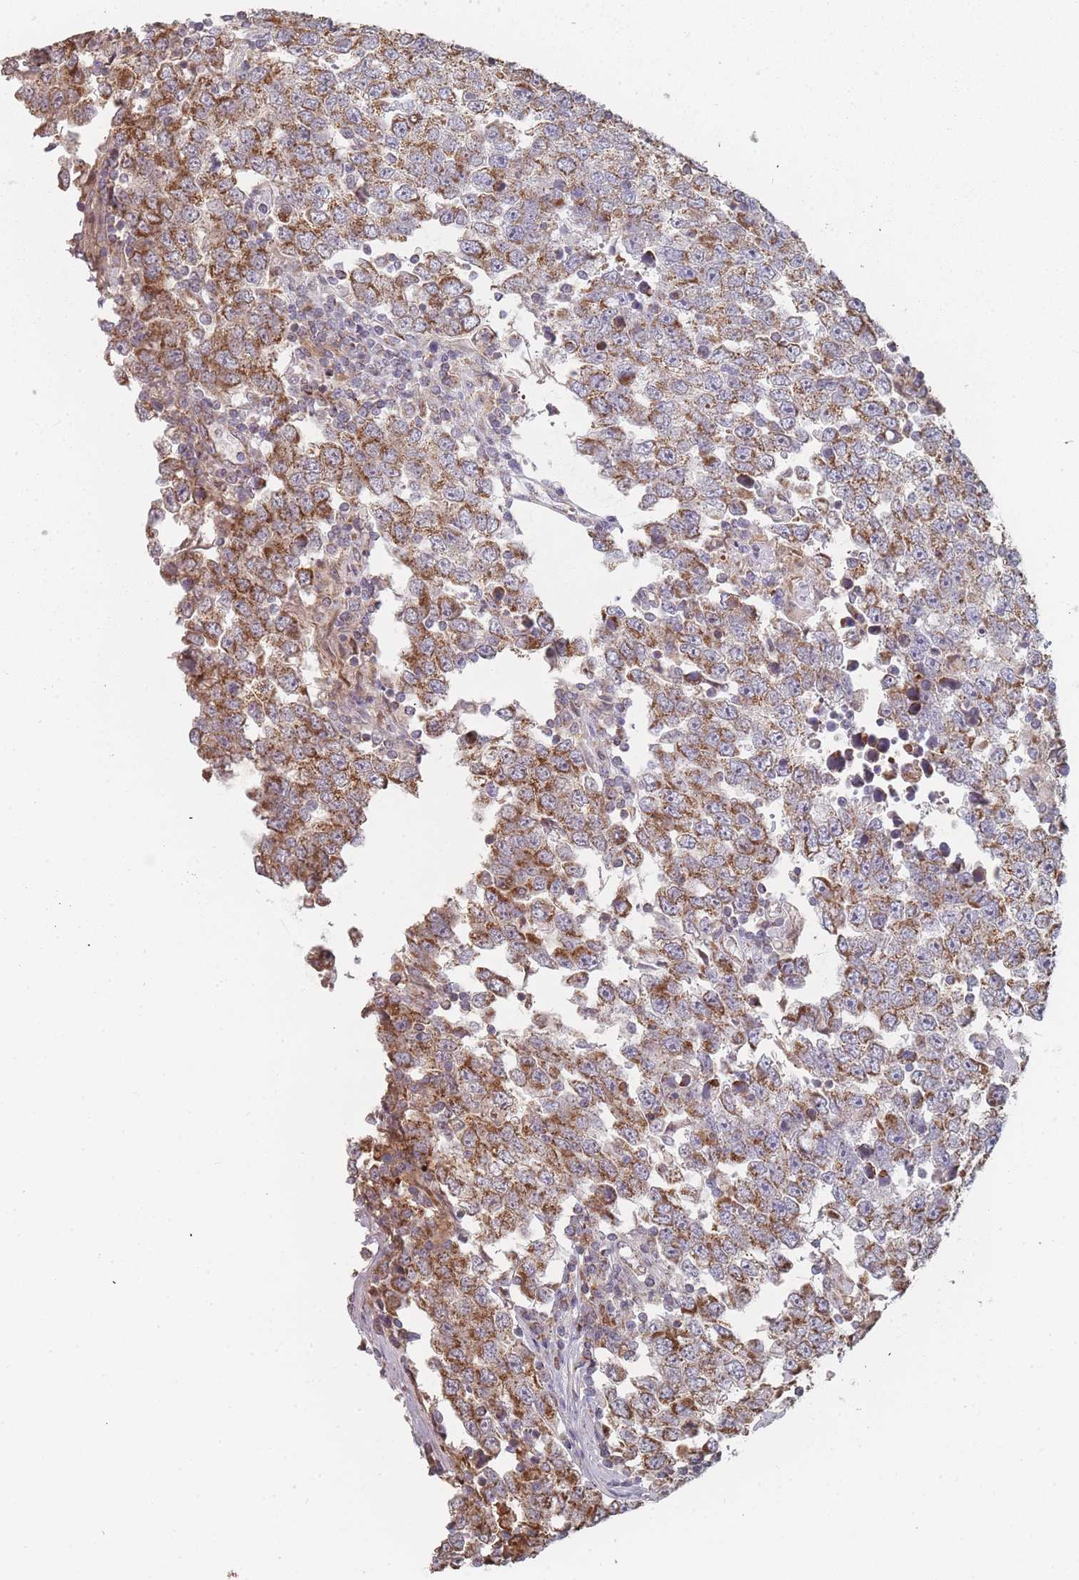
{"staining": {"intensity": "moderate", "quantity": ">75%", "location": "cytoplasmic/membranous"}, "tissue": "testis cancer", "cell_type": "Tumor cells", "image_type": "cancer", "snomed": [{"axis": "morphology", "description": "Seminoma, NOS"}, {"axis": "morphology", "description": "Carcinoma, Embryonal, NOS"}, {"axis": "topography", "description": "Testis"}], "caption": "Immunohistochemical staining of seminoma (testis) demonstrates medium levels of moderate cytoplasmic/membranous protein staining in about >75% of tumor cells.", "gene": "PSMB3", "patient": {"sex": "male", "age": 28}}